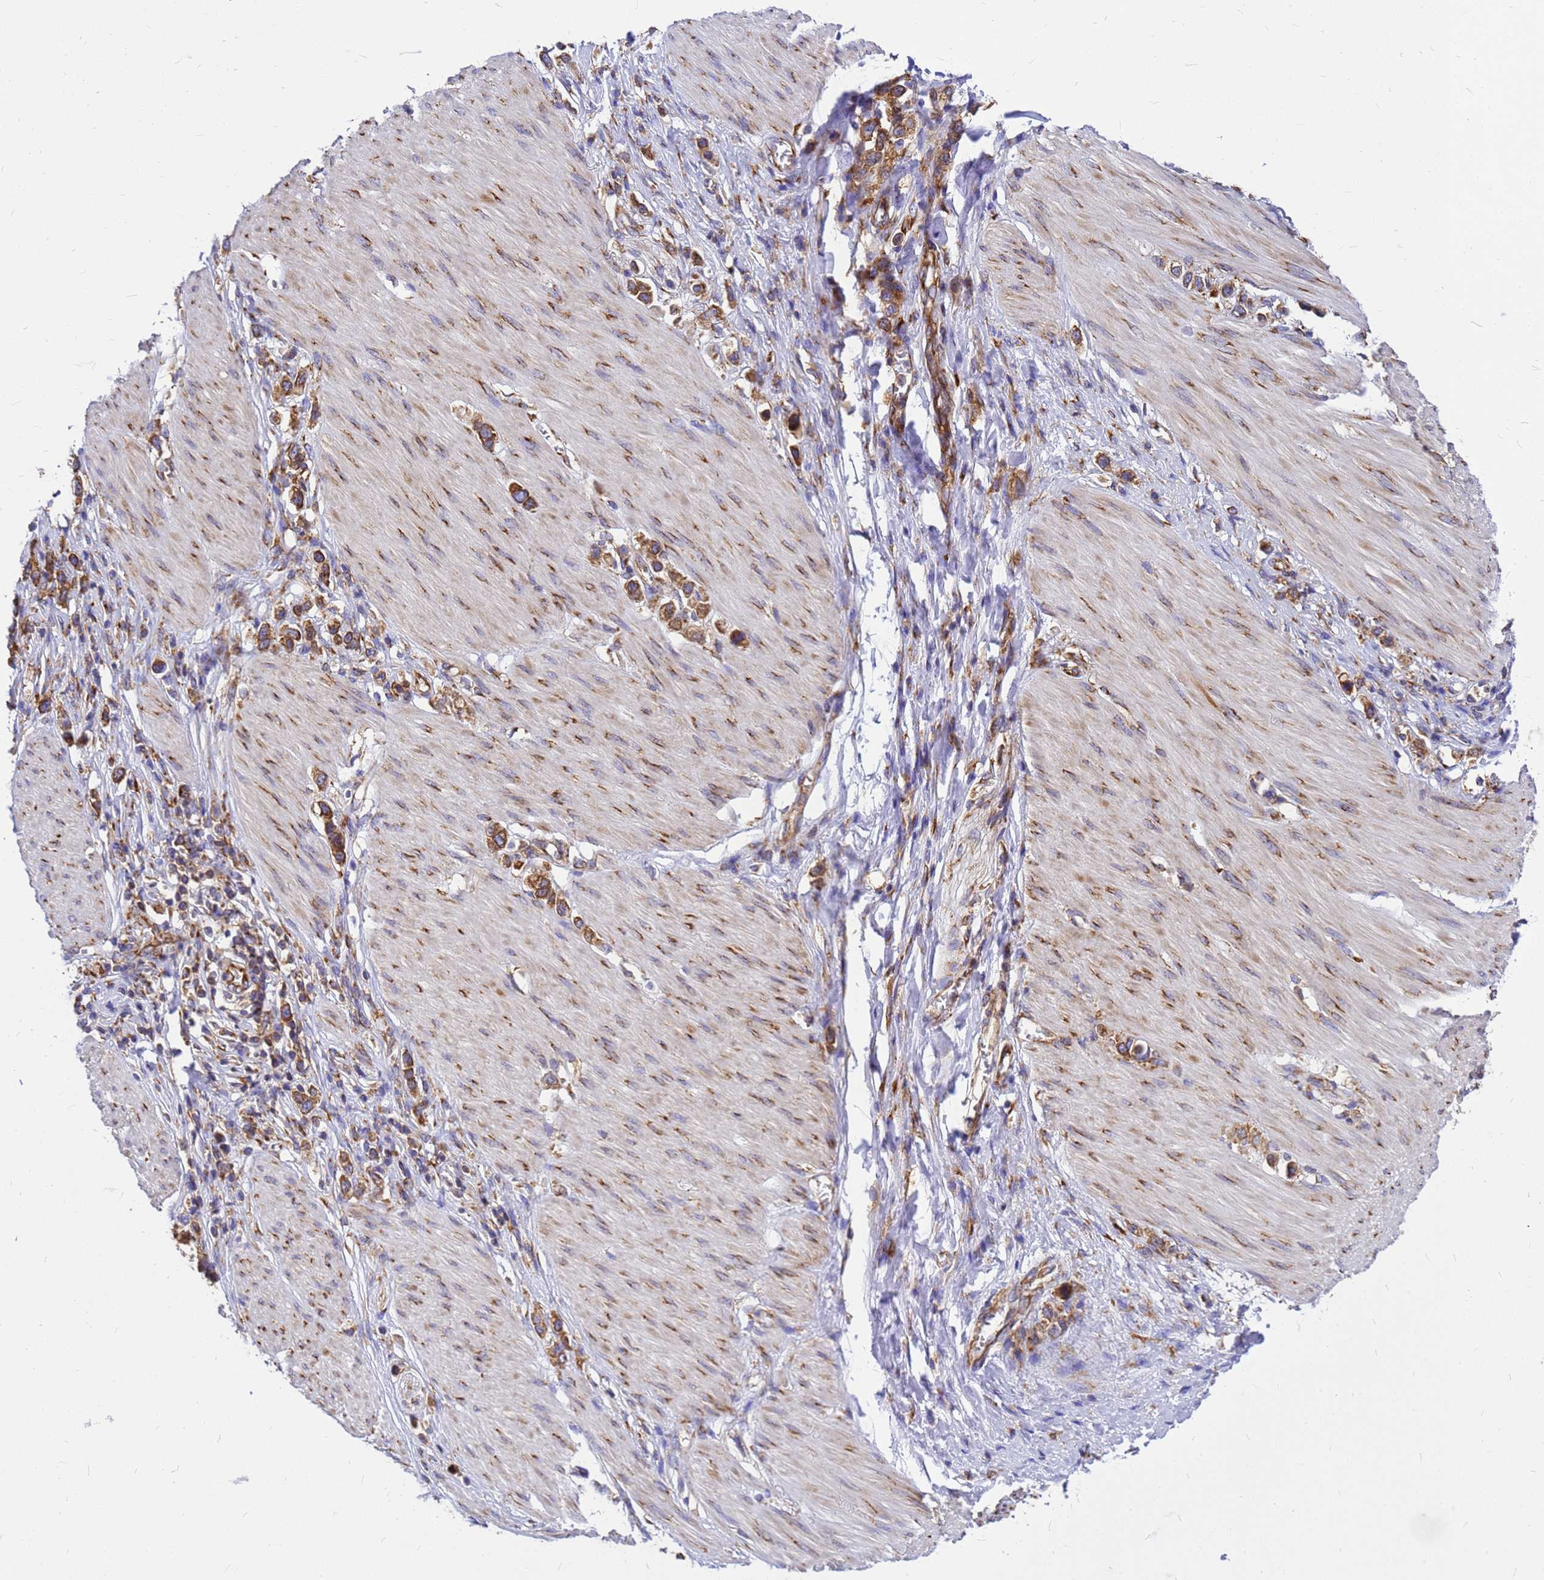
{"staining": {"intensity": "moderate", "quantity": ">75%", "location": "cytoplasmic/membranous"}, "tissue": "stomach cancer", "cell_type": "Tumor cells", "image_type": "cancer", "snomed": [{"axis": "morphology", "description": "Adenocarcinoma, NOS"}, {"axis": "topography", "description": "Stomach"}], "caption": "High-magnification brightfield microscopy of stomach cancer (adenocarcinoma) stained with DAB (3,3'-diaminobenzidine) (brown) and counterstained with hematoxylin (blue). tumor cells exhibit moderate cytoplasmic/membranous positivity is identified in approximately>75% of cells. (DAB (3,3'-diaminobenzidine) IHC, brown staining for protein, blue staining for nuclei).", "gene": "EEF1D", "patient": {"sex": "female", "age": 65}}